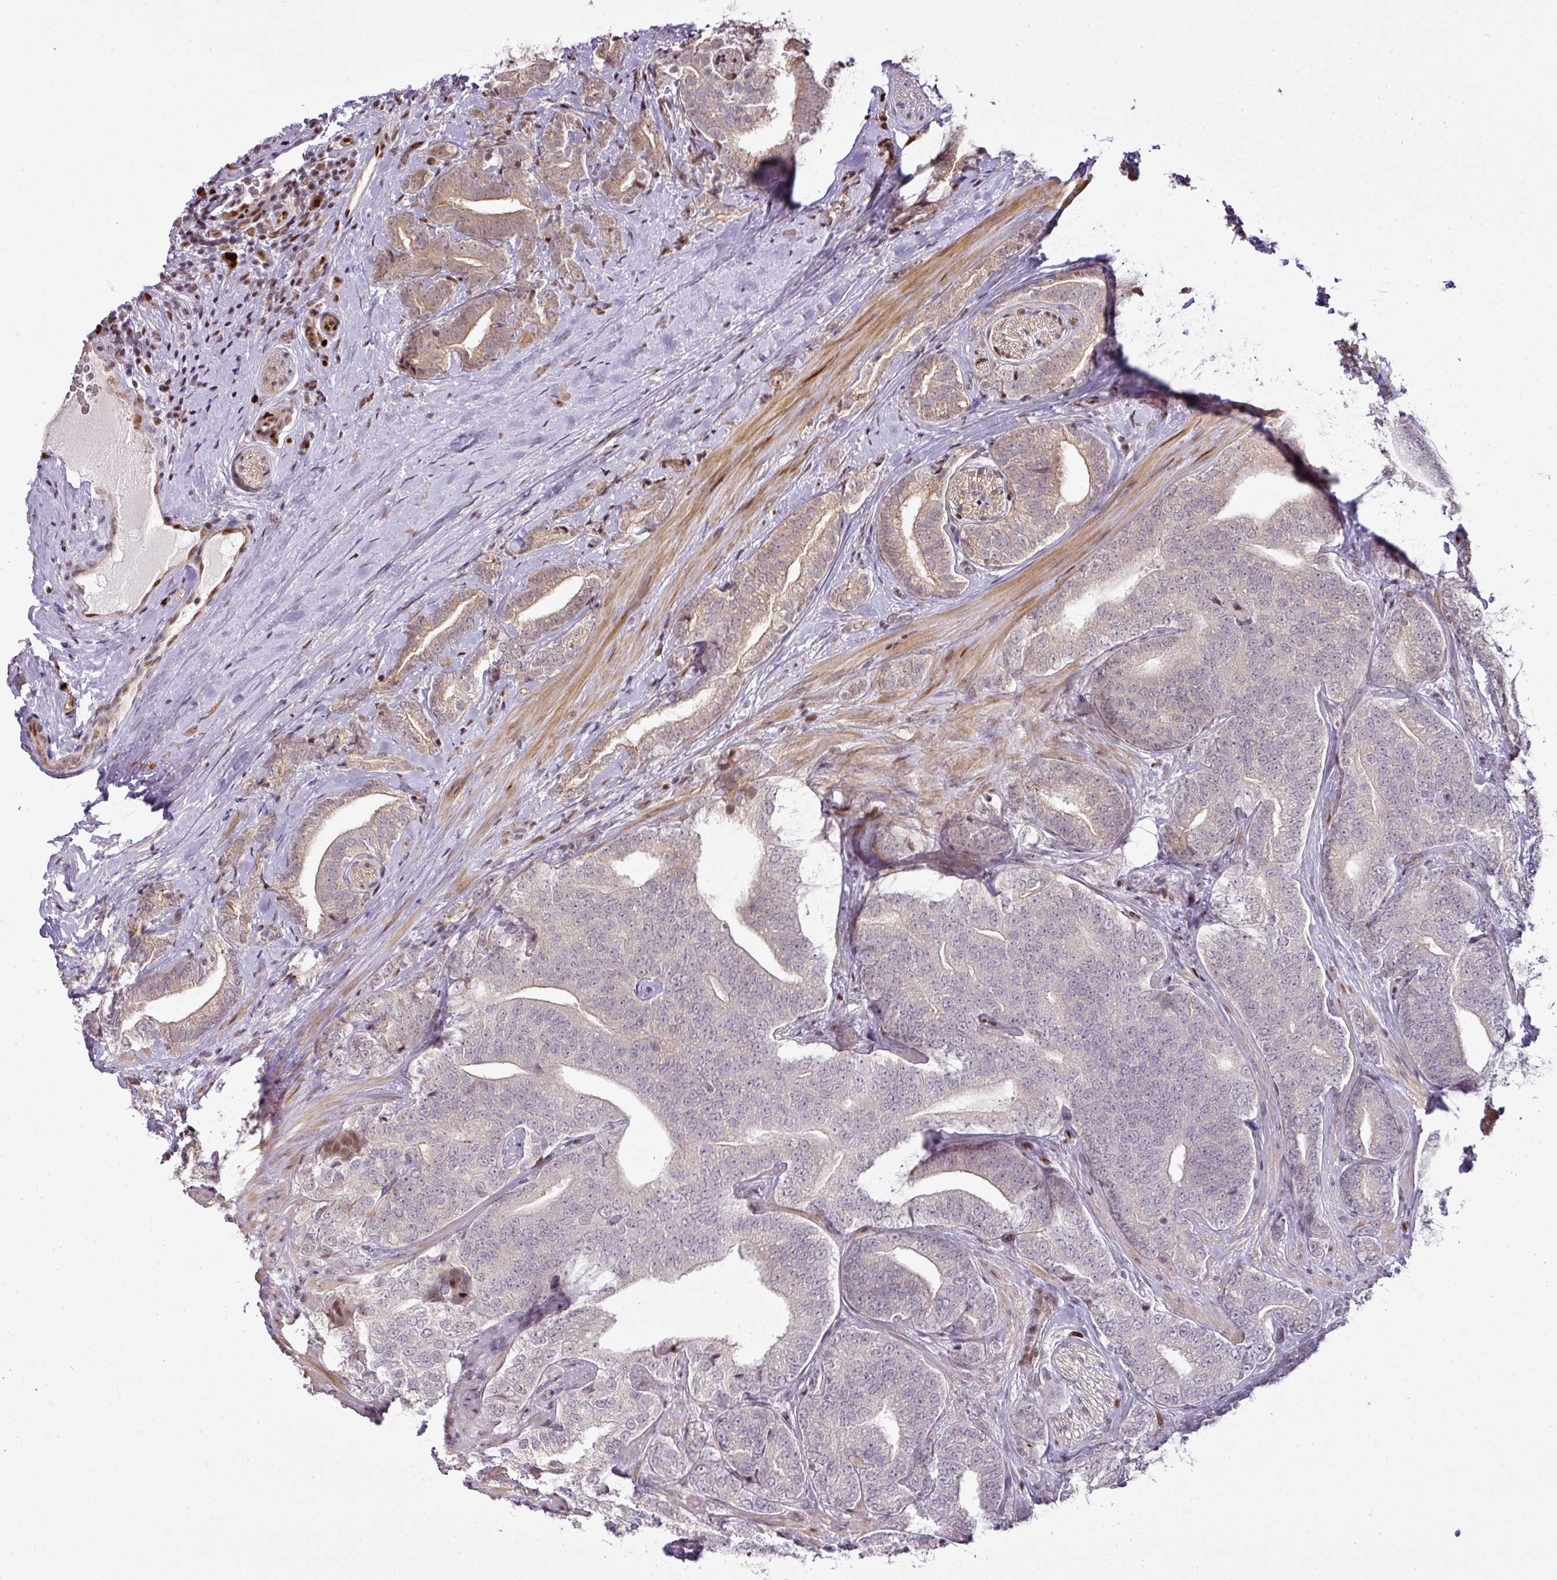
{"staining": {"intensity": "weak", "quantity": "25%-75%", "location": "cytoplasmic/membranous"}, "tissue": "prostate cancer", "cell_type": "Tumor cells", "image_type": "cancer", "snomed": [{"axis": "morphology", "description": "Adenocarcinoma, High grade"}, {"axis": "topography", "description": "Prostate"}], "caption": "IHC (DAB (3,3'-diaminobenzidine)) staining of prostate high-grade adenocarcinoma displays weak cytoplasmic/membranous protein staining in about 25%-75% of tumor cells. IHC stains the protein in brown and the nuclei are stained blue.", "gene": "MYSM1", "patient": {"sex": "male", "age": 72}}